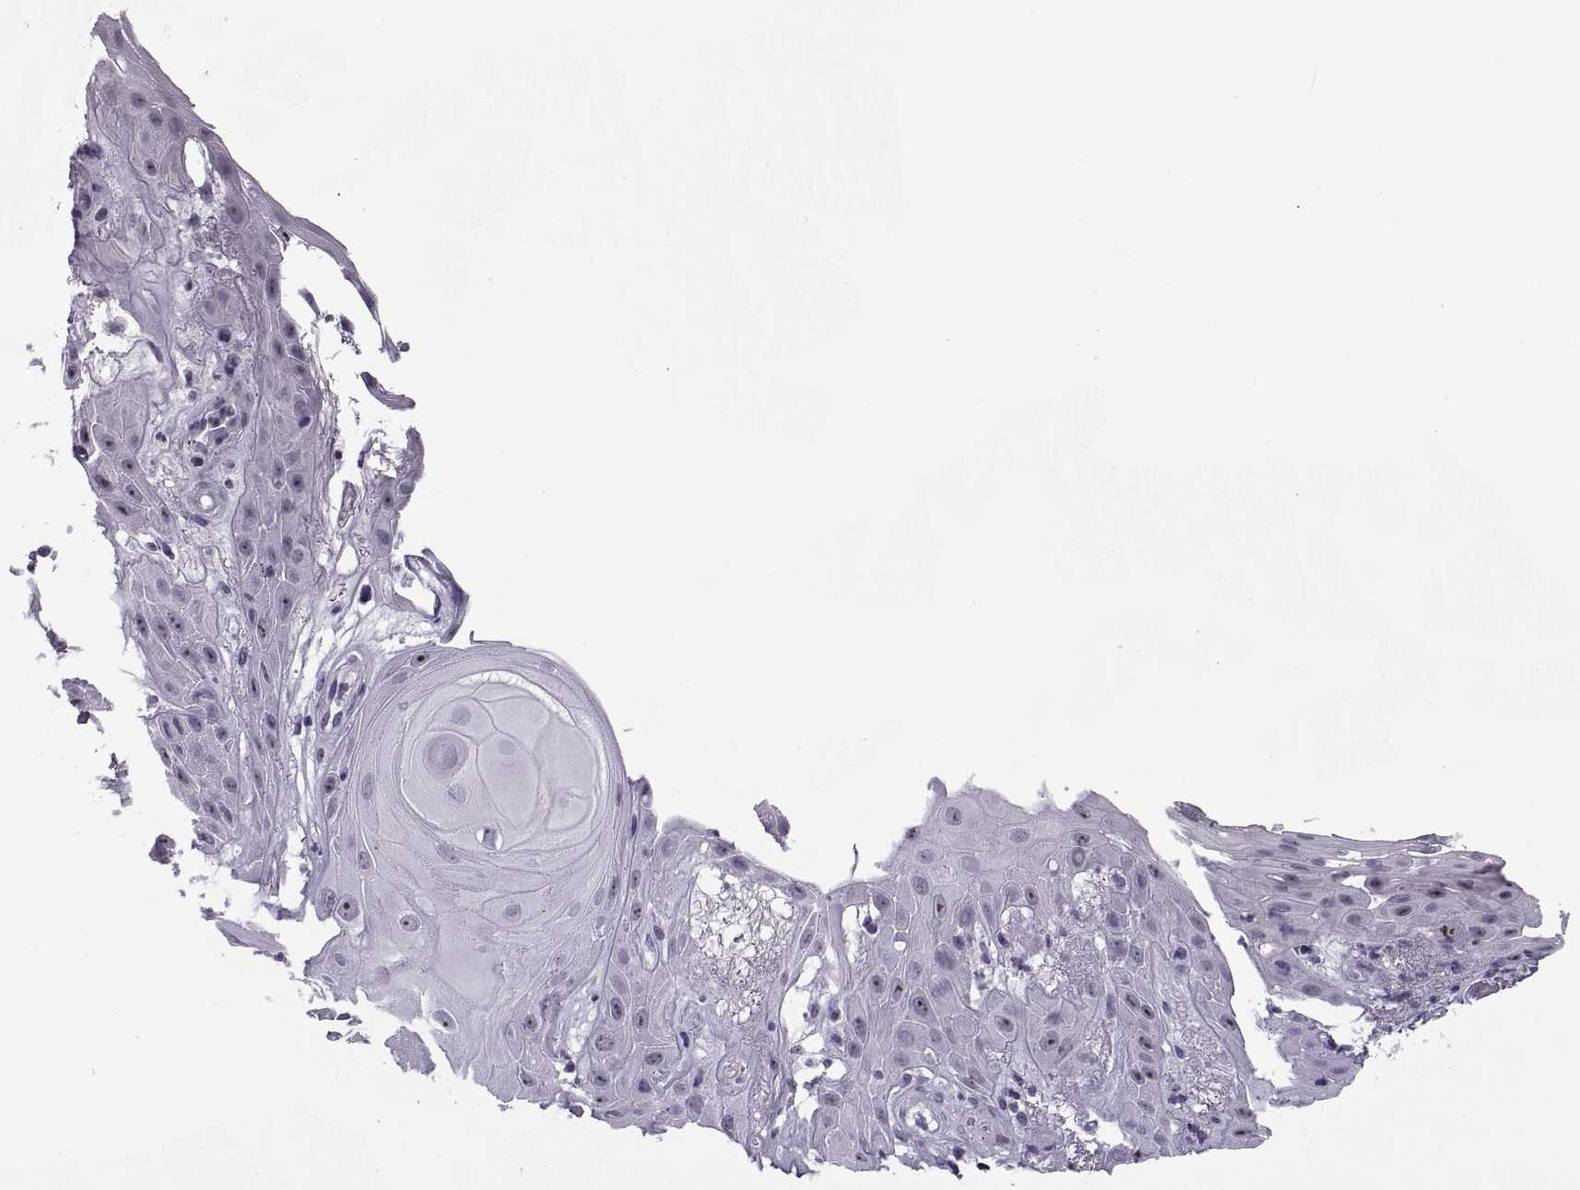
{"staining": {"intensity": "negative", "quantity": "none", "location": "none"}, "tissue": "skin cancer", "cell_type": "Tumor cells", "image_type": "cancer", "snomed": [{"axis": "morphology", "description": "Squamous cell carcinoma, NOS"}, {"axis": "topography", "description": "Skin"}], "caption": "DAB immunohistochemical staining of human squamous cell carcinoma (skin) exhibits no significant expression in tumor cells.", "gene": "TBC1D3G", "patient": {"sex": "male", "age": 62}}